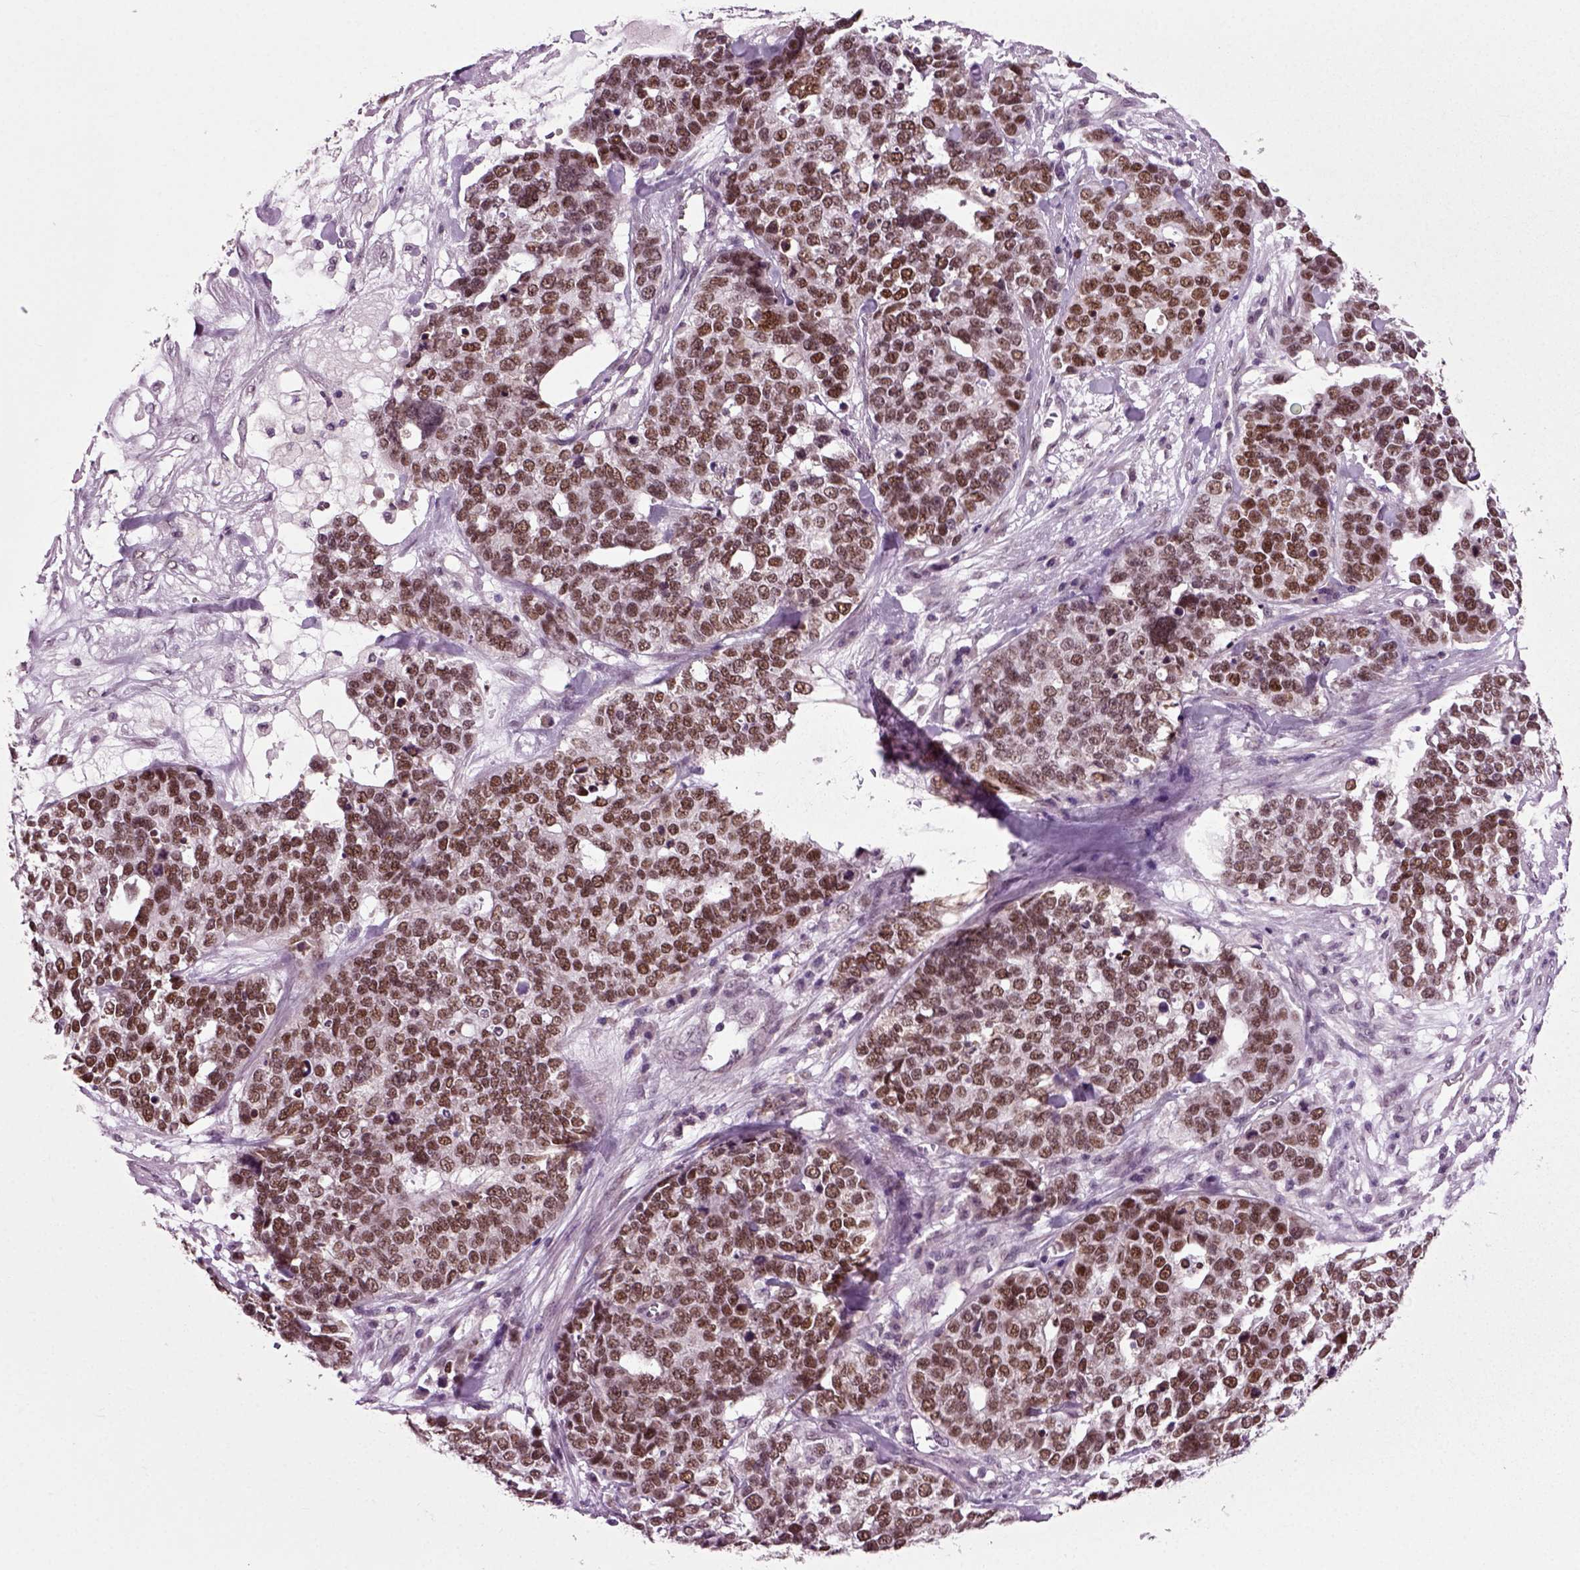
{"staining": {"intensity": "strong", "quantity": ">75%", "location": "nuclear"}, "tissue": "ovarian cancer", "cell_type": "Tumor cells", "image_type": "cancer", "snomed": [{"axis": "morphology", "description": "Carcinoma, endometroid"}, {"axis": "topography", "description": "Ovary"}], "caption": "Ovarian cancer stained for a protein reveals strong nuclear positivity in tumor cells.", "gene": "RCOR3", "patient": {"sex": "female", "age": 65}}